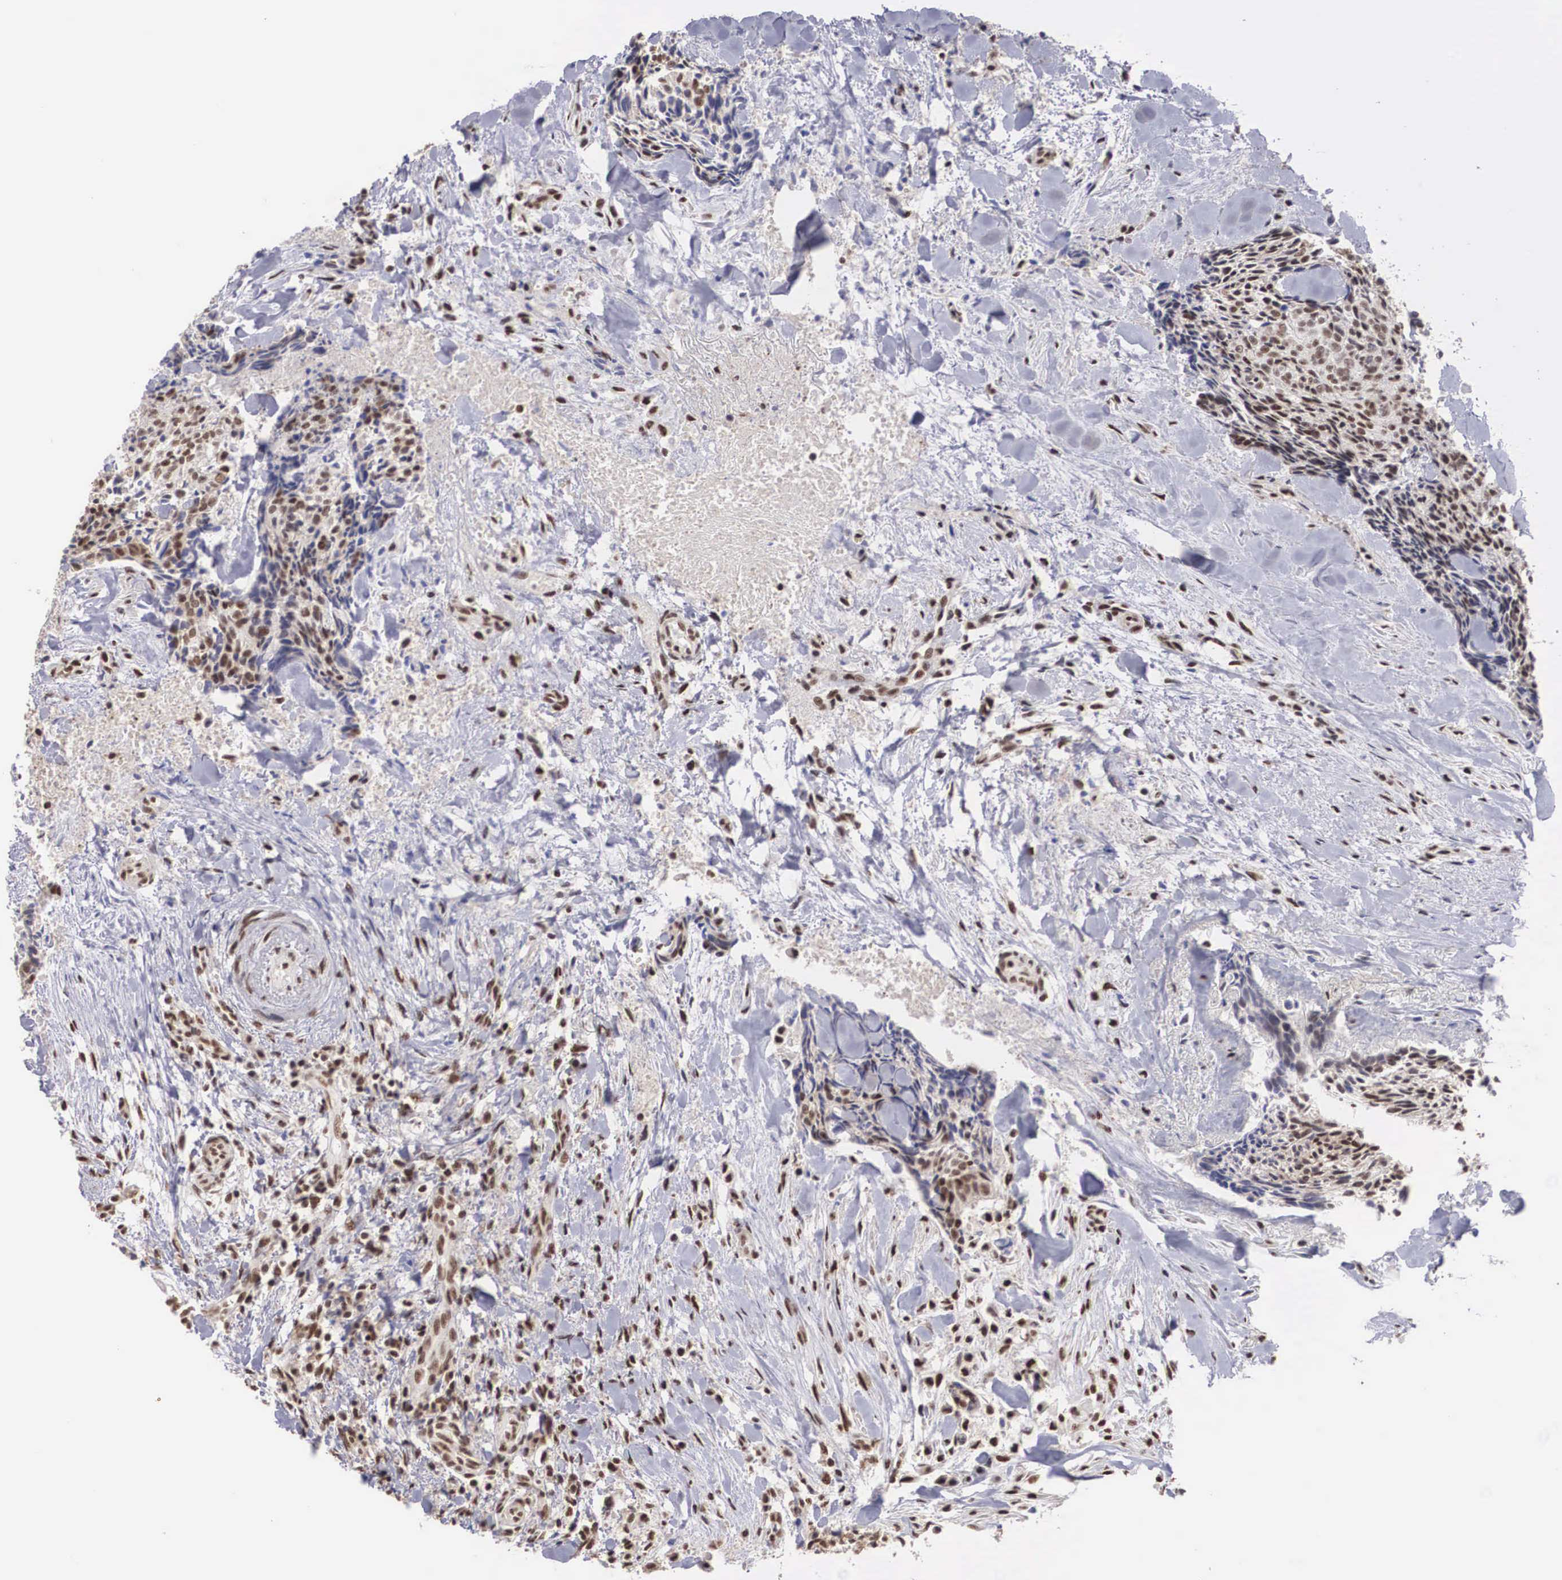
{"staining": {"intensity": "strong", "quantity": ">75%", "location": "nuclear"}, "tissue": "head and neck cancer", "cell_type": "Tumor cells", "image_type": "cancer", "snomed": [{"axis": "morphology", "description": "Squamous cell carcinoma, NOS"}, {"axis": "topography", "description": "Salivary gland"}, {"axis": "topography", "description": "Head-Neck"}], "caption": "The immunohistochemical stain highlights strong nuclear staining in tumor cells of squamous cell carcinoma (head and neck) tissue. (Brightfield microscopy of DAB IHC at high magnification).", "gene": "HTATSF1", "patient": {"sex": "male", "age": 70}}